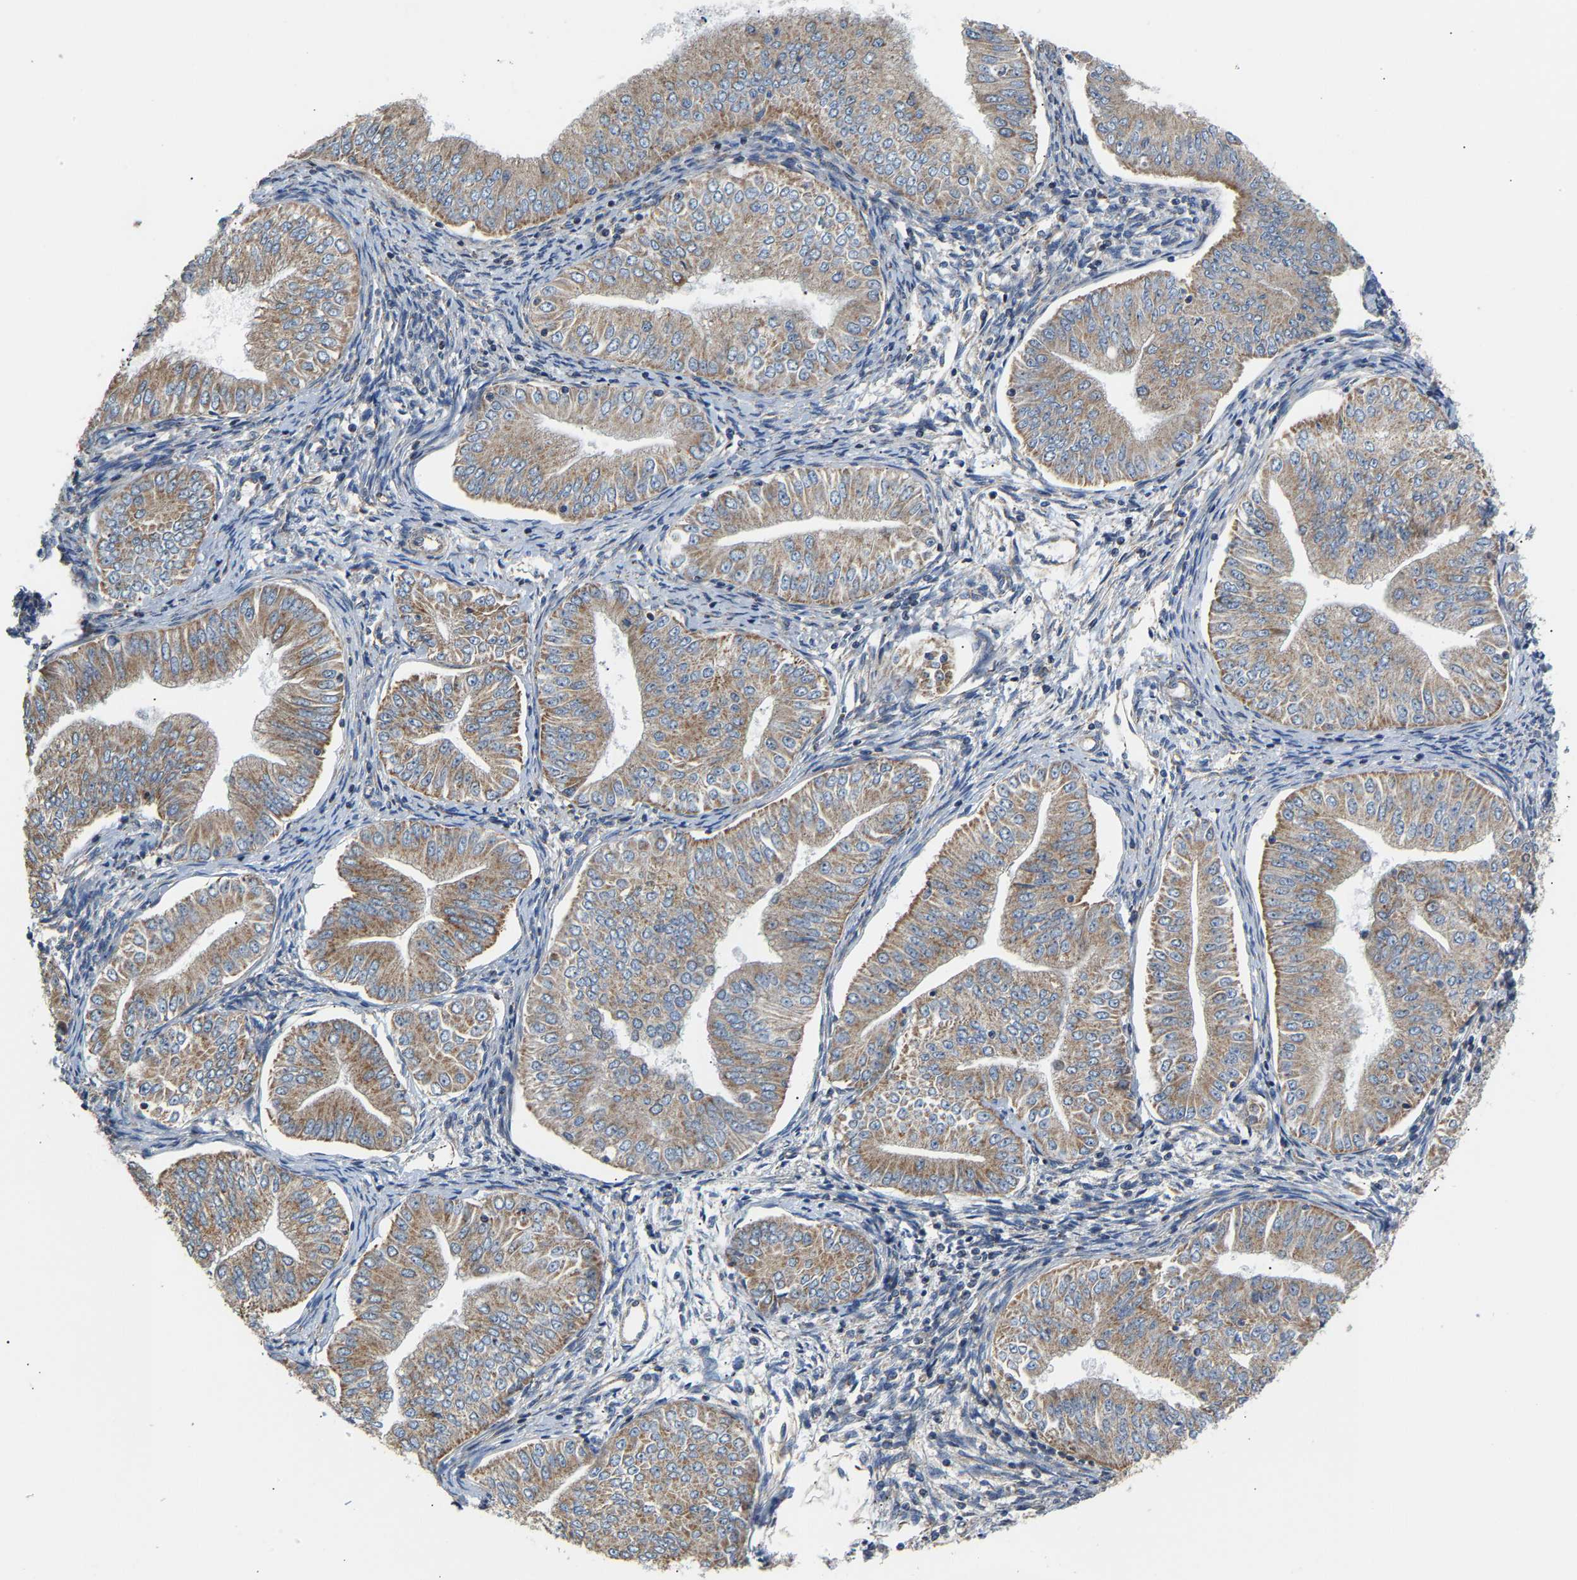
{"staining": {"intensity": "moderate", "quantity": ">75%", "location": "cytoplasmic/membranous"}, "tissue": "endometrial cancer", "cell_type": "Tumor cells", "image_type": "cancer", "snomed": [{"axis": "morphology", "description": "Normal tissue, NOS"}, {"axis": "morphology", "description": "Adenocarcinoma, NOS"}, {"axis": "topography", "description": "Endometrium"}], "caption": "Protein expression by immunohistochemistry (IHC) demonstrates moderate cytoplasmic/membranous staining in about >75% of tumor cells in adenocarcinoma (endometrial).", "gene": "TMEM168", "patient": {"sex": "female", "age": 53}}